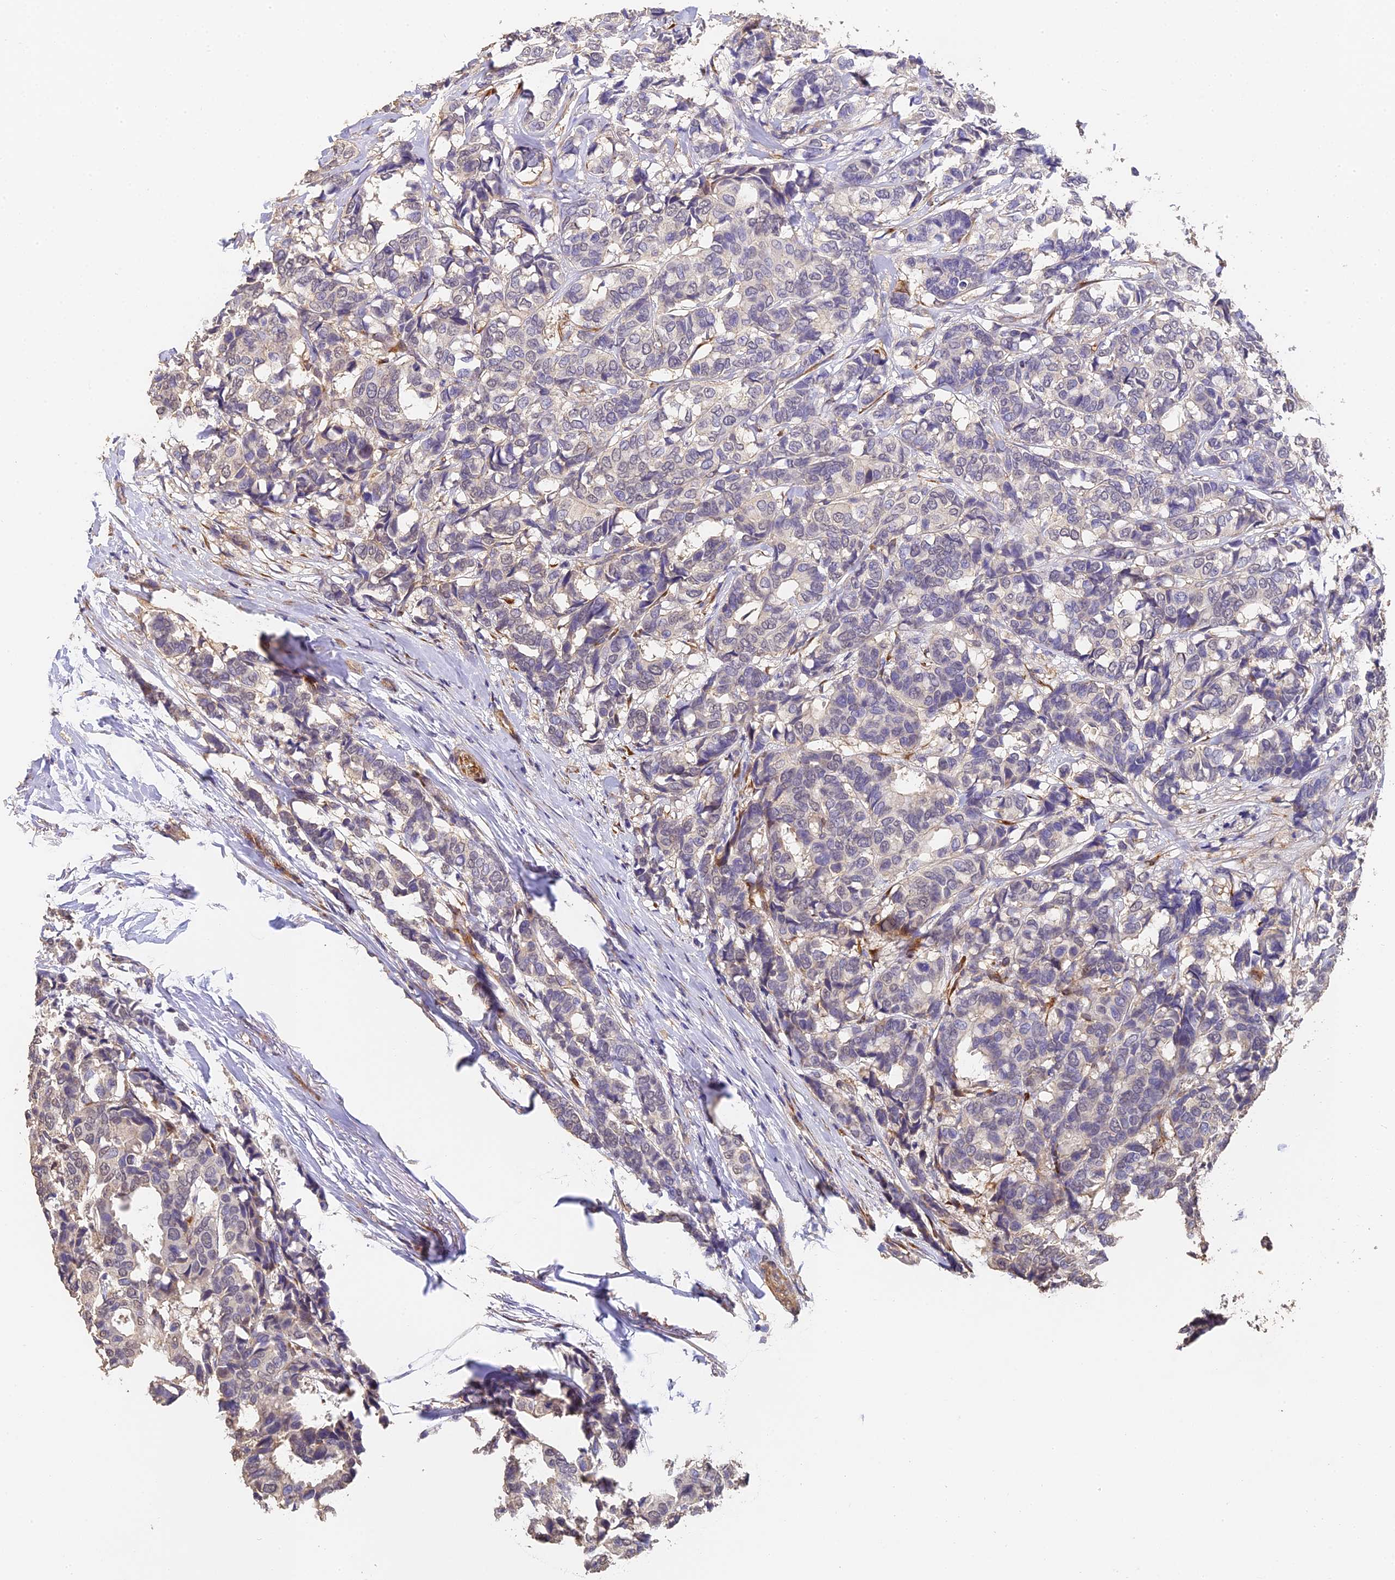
{"staining": {"intensity": "negative", "quantity": "none", "location": "none"}, "tissue": "breast cancer", "cell_type": "Tumor cells", "image_type": "cancer", "snomed": [{"axis": "morphology", "description": "Duct carcinoma"}, {"axis": "topography", "description": "Breast"}], "caption": "The immunohistochemistry (IHC) photomicrograph has no significant positivity in tumor cells of breast cancer (invasive ductal carcinoma) tissue.", "gene": "SLC11A1", "patient": {"sex": "female", "age": 87}}